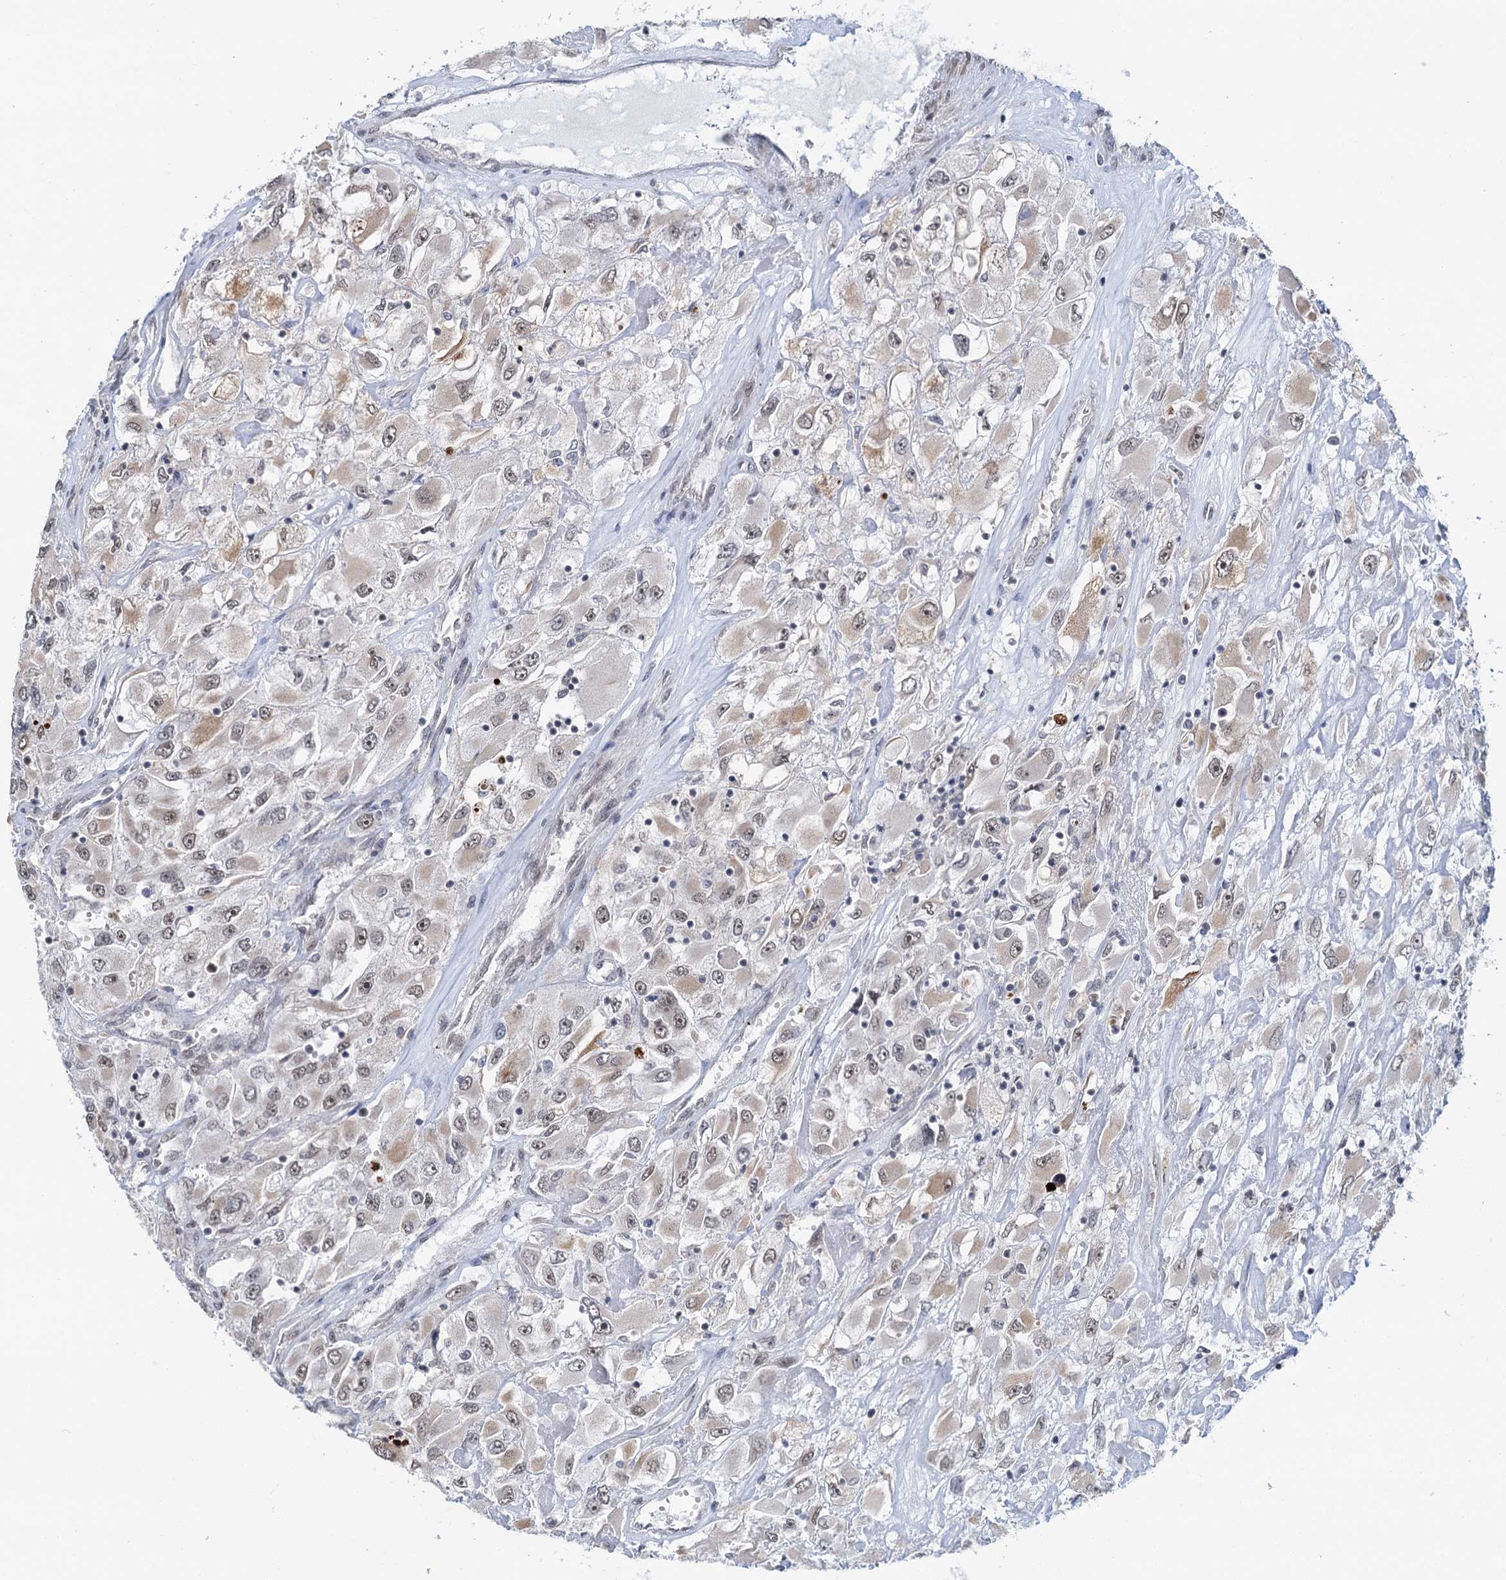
{"staining": {"intensity": "weak", "quantity": "<25%", "location": "cytoplasmic/membranous,nuclear"}, "tissue": "renal cancer", "cell_type": "Tumor cells", "image_type": "cancer", "snomed": [{"axis": "morphology", "description": "Adenocarcinoma, NOS"}, {"axis": "topography", "description": "Kidney"}], "caption": "A photomicrograph of human renal cancer is negative for staining in tumor cells.", "gene": "NAT10", "patient": {"sex": "female", "age": 52}}